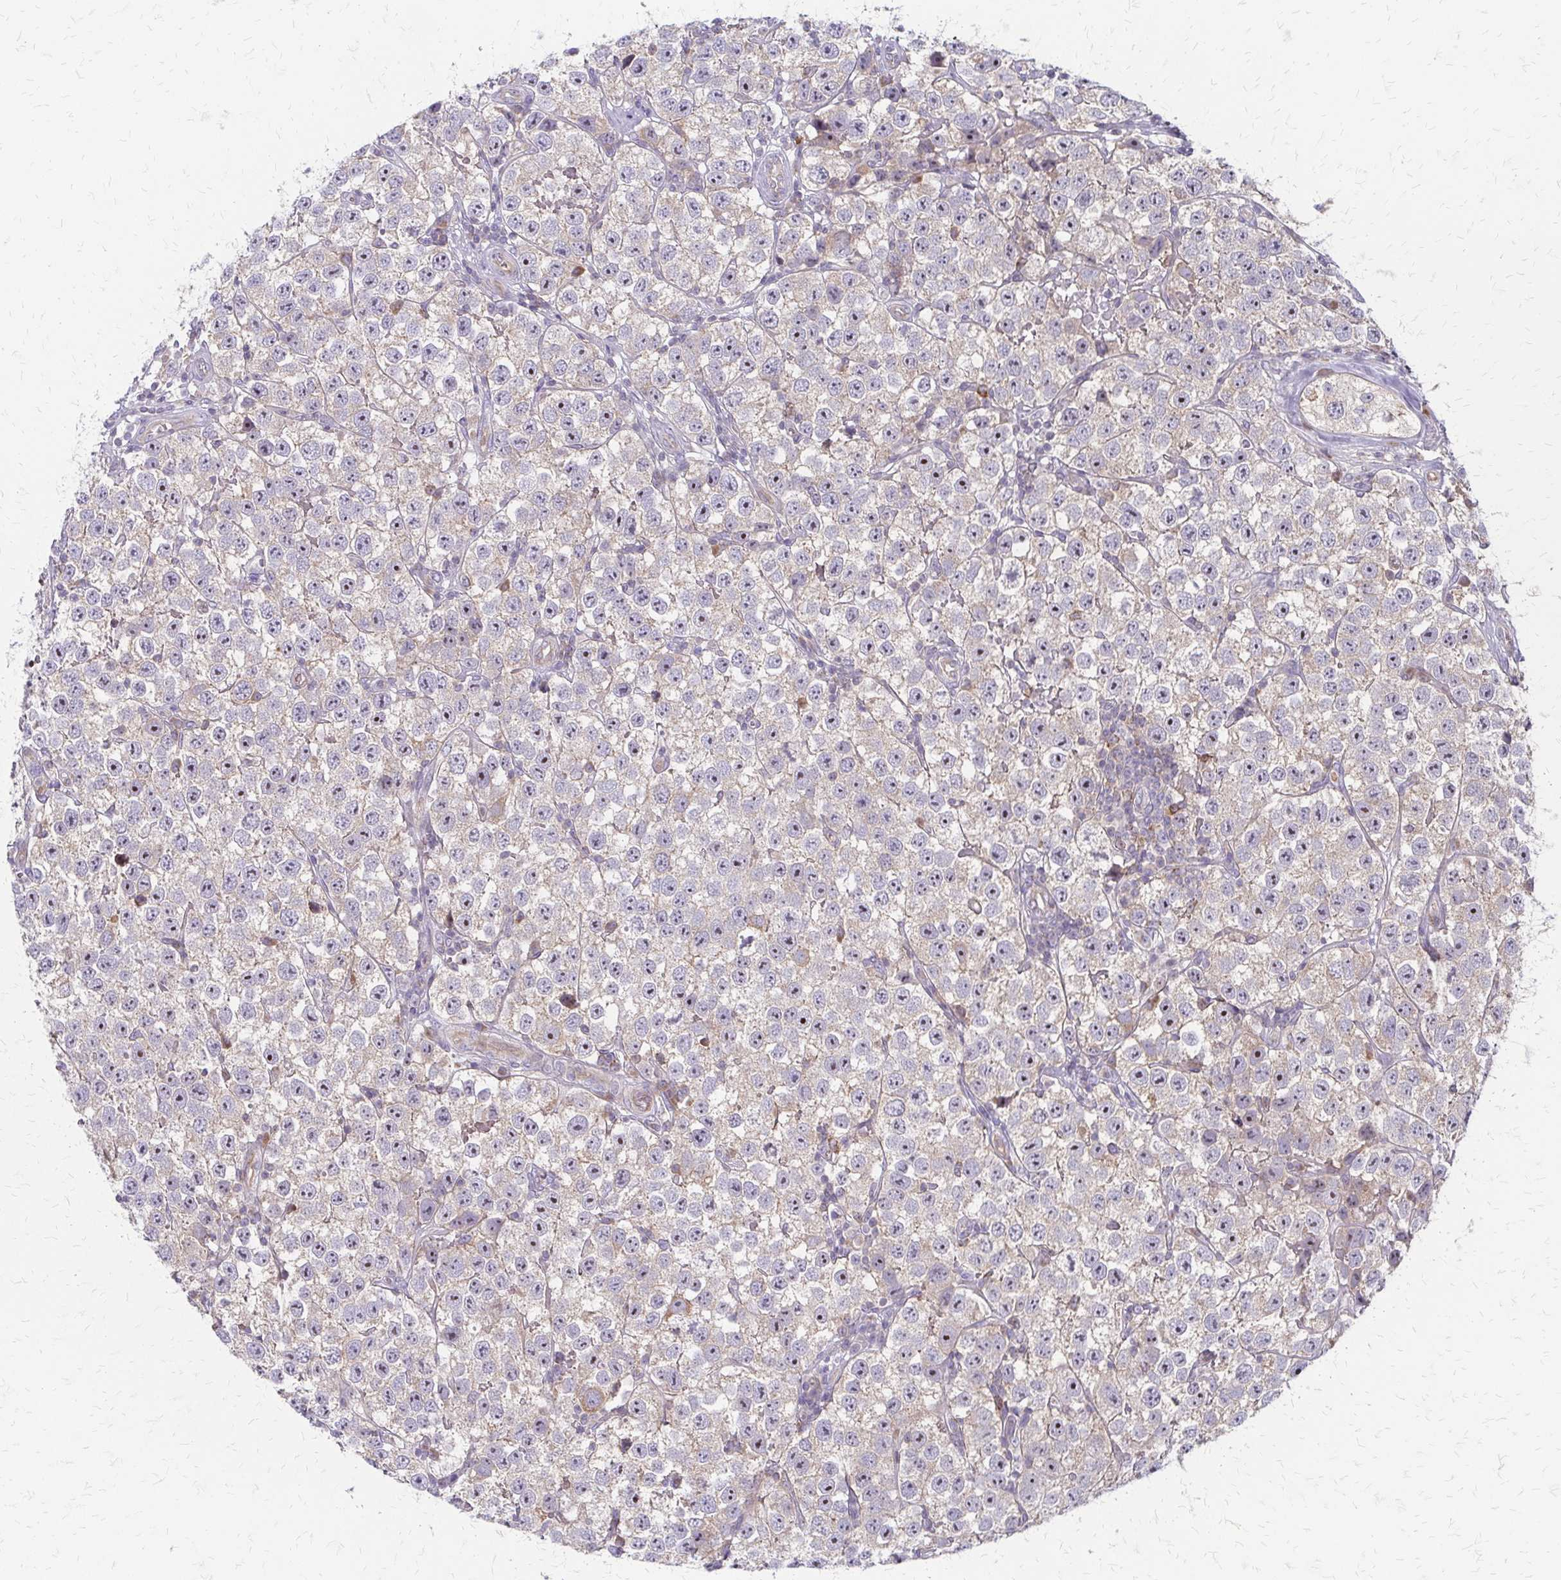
{"staining": {"intensity": "weak", "quantity": ">75%", "location": "cytoplasmic/membranous,nuclear"}, "tissue": "testis cancer", "cell_type": "Tumor cells", "image_type": "cancer", "snomed": [{"axis": "morphology", "description": "Seminoma, NOS"}, {"axis": "topography", "description": "Testis"}], "caption": "IHC micrograph of human testis cancer (seminoma) stained for a protein (brown), which exhibits low levels of weak cytoplasmic/membranous and nuclear staining in about >75% of tumor cells.", "gene": "ZNF383", "patient": {"sex": "male", "age": 34}}